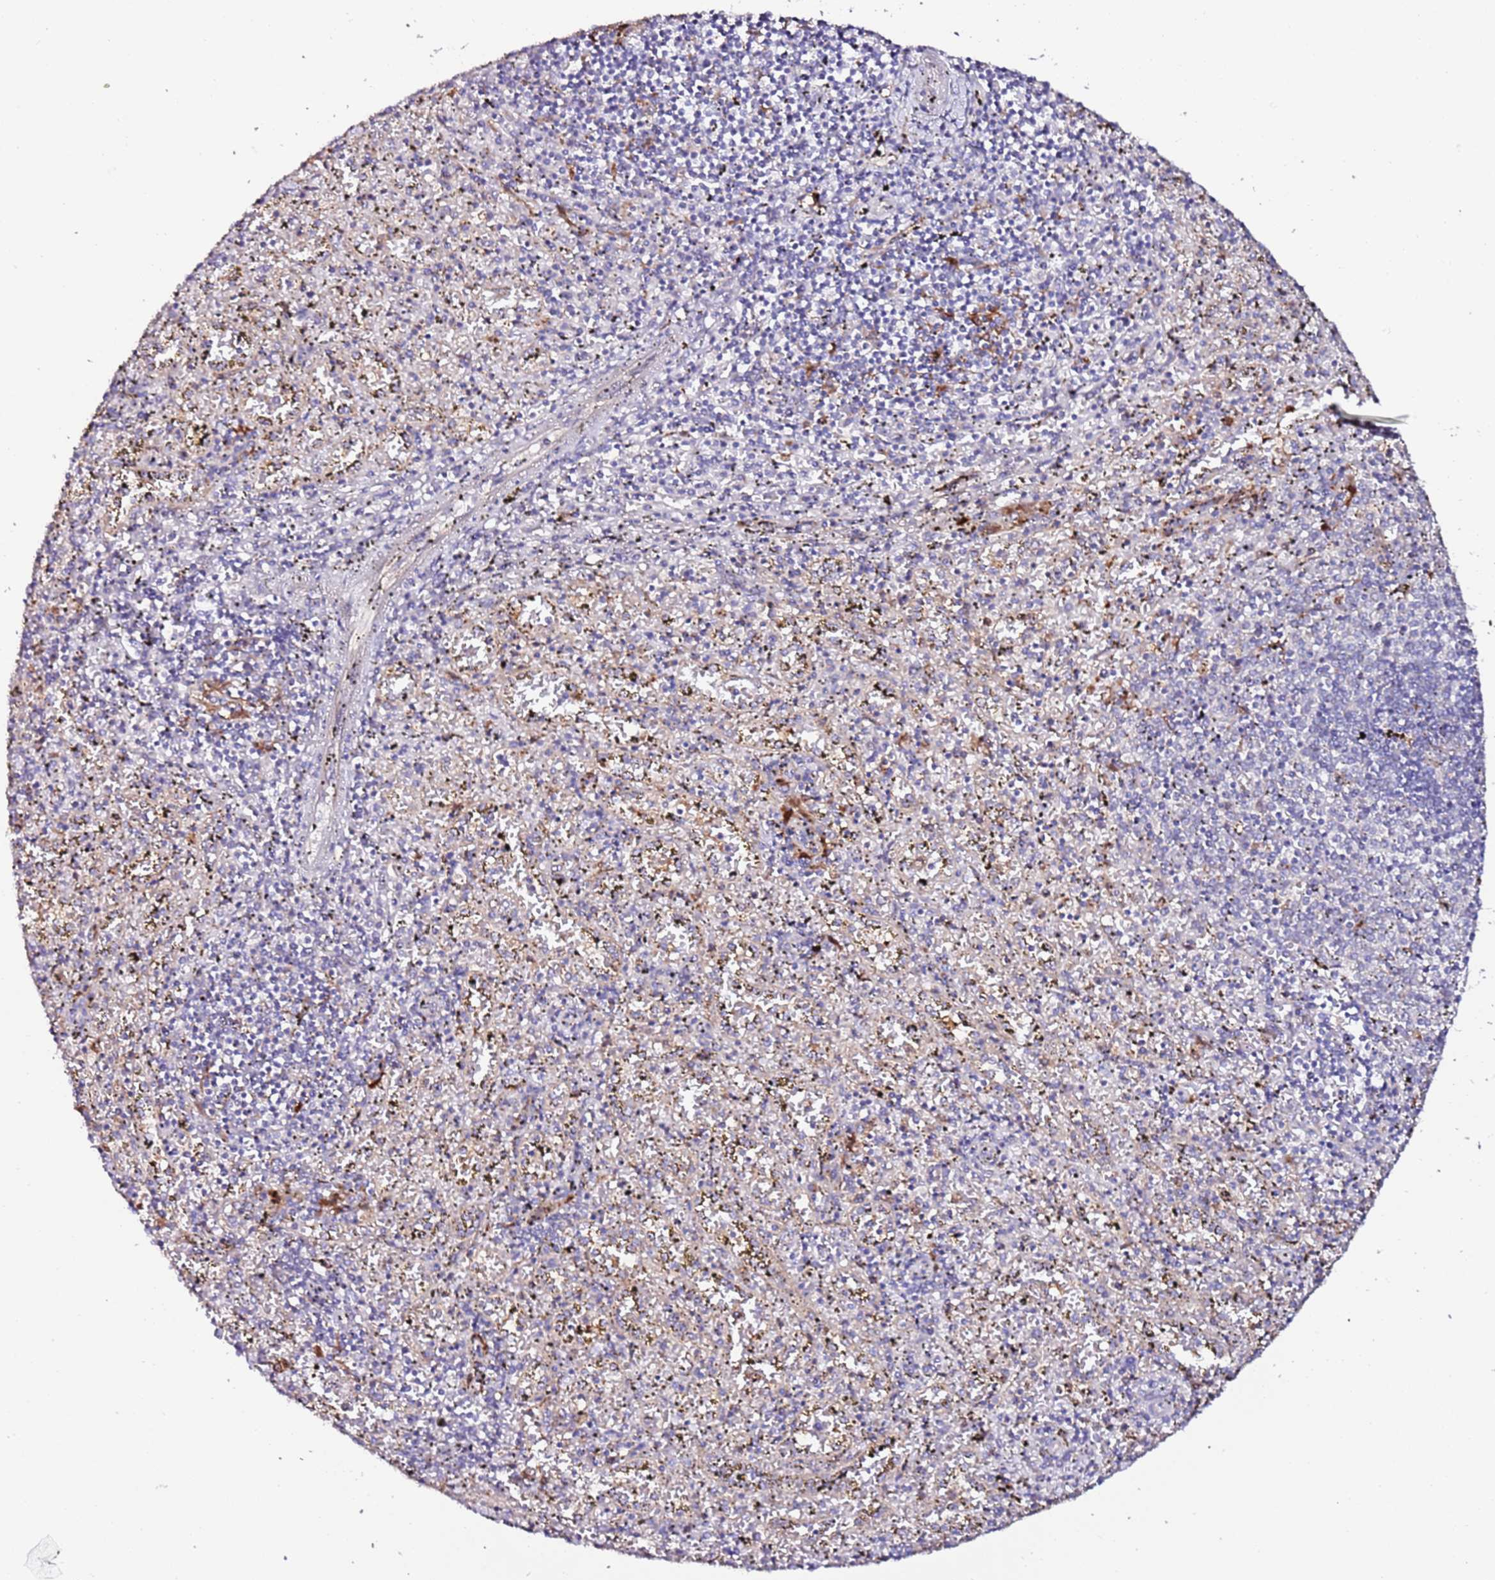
{"staining": {"intensity": "negative", "quantity": "none", "location": "none"}, "tissue": "spleen", "cell_type": "Cells in red pulp", "image_type": "normal", "snomed": [{"axis": "morphology", "description": "Normal tissue, NOS"}, {"axis": "topography", "description": "Spleen"}], "caption": "There is no significant positivity in cells in red pulp of spleen. The staining is performed using DAB brown chromogen with nuclei counter-stained in using hematoxylin.", "gene": "FLVCR1", "patient": {"sex": "male", "age": 11}}